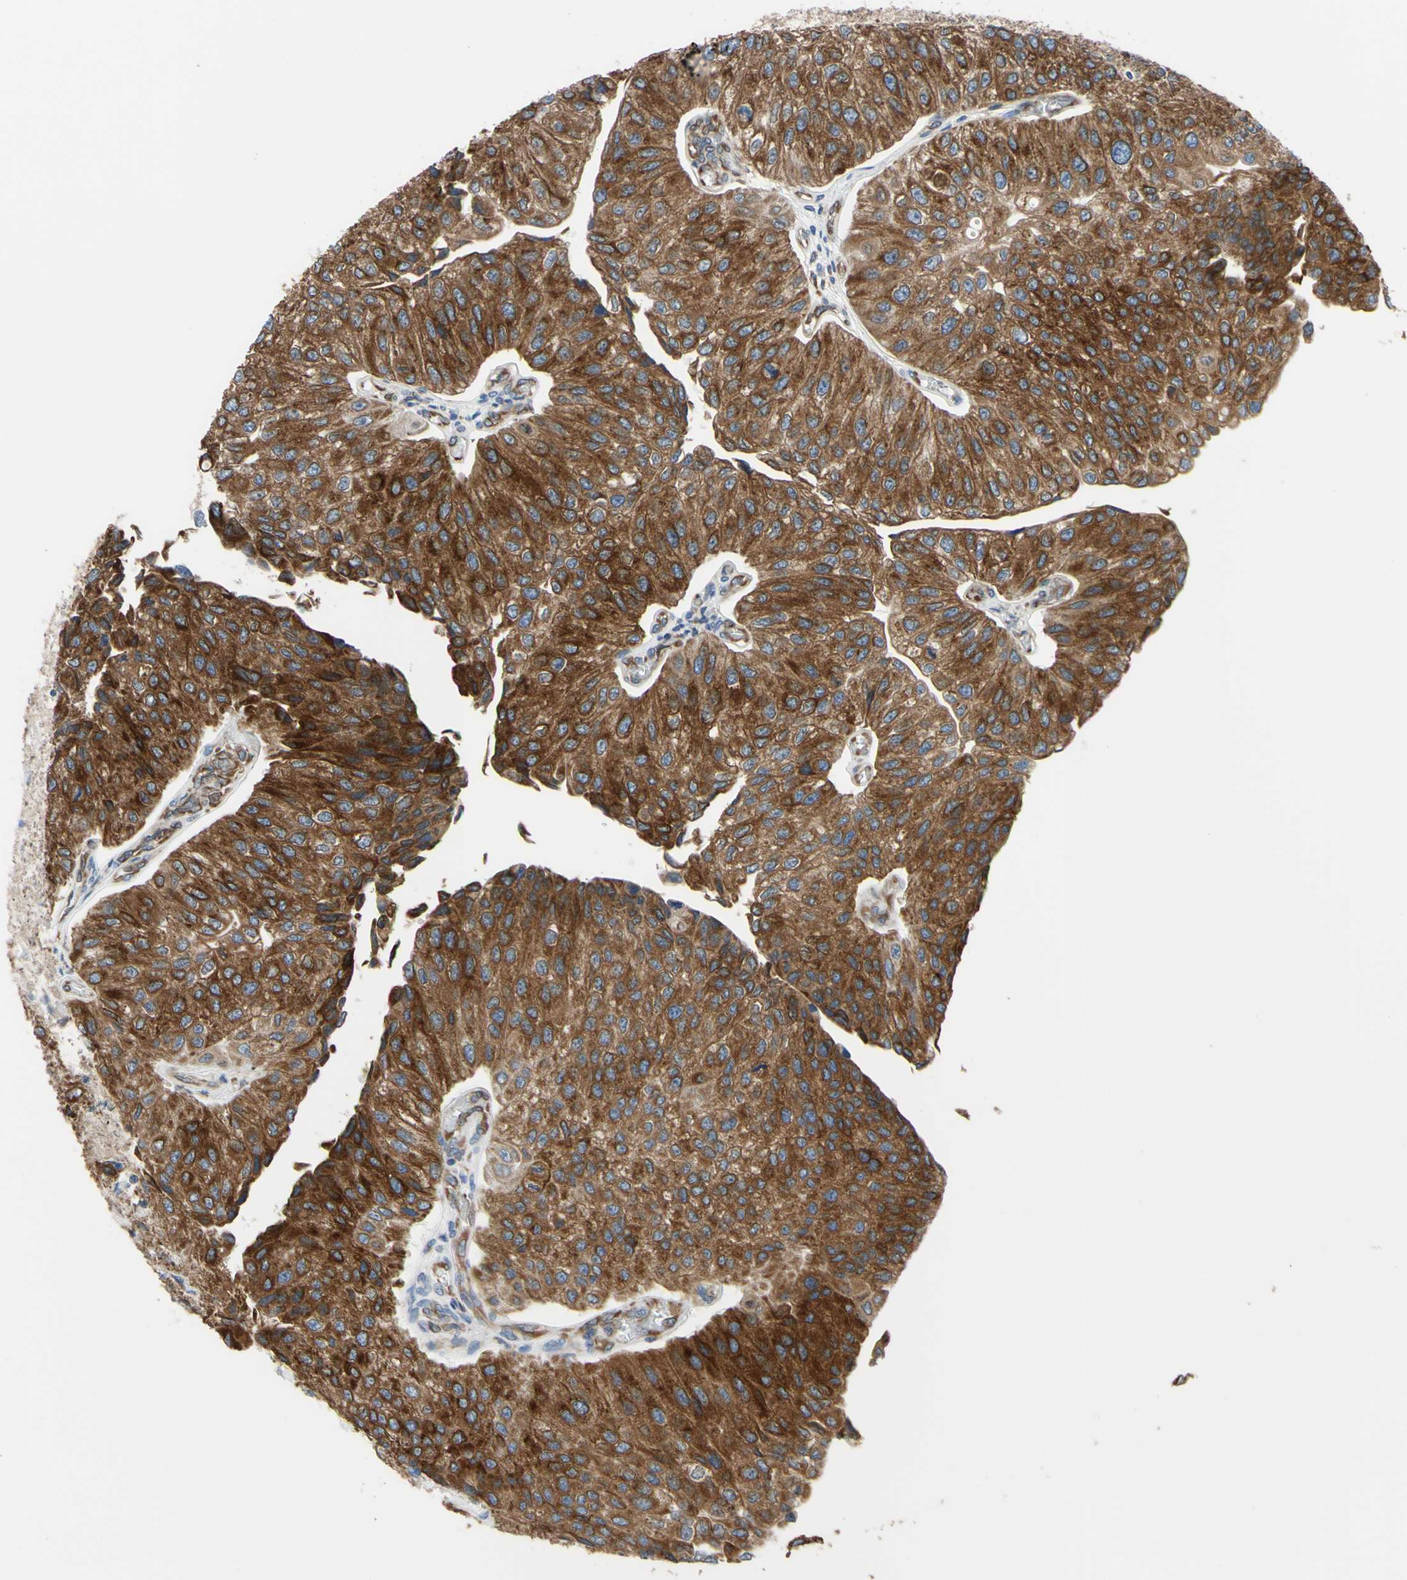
{"staining": {"intensity": "strong", "quantity": ">75%", "location": "cytoplasmic/membranous"}, "tissue": "urothelial cancer", "cell_type": "Tumor cells", "image_type": "cancer", "snomed": [{"axis": "morphology", "description": "Urothelial carcinoma, High grade"}, {"axis": "topography", "description": "Kidney"}, {"axis": "topography", "description": "Urinary bladder"}], "caption": "The immunohistochemical stain highlights strong cytoplasmic/membranous staining in tumor cells of urothelial carcinoma (high-grade) tissue.", "gene": "MGST2", "patient": {"sex": "male", "age": 77}}